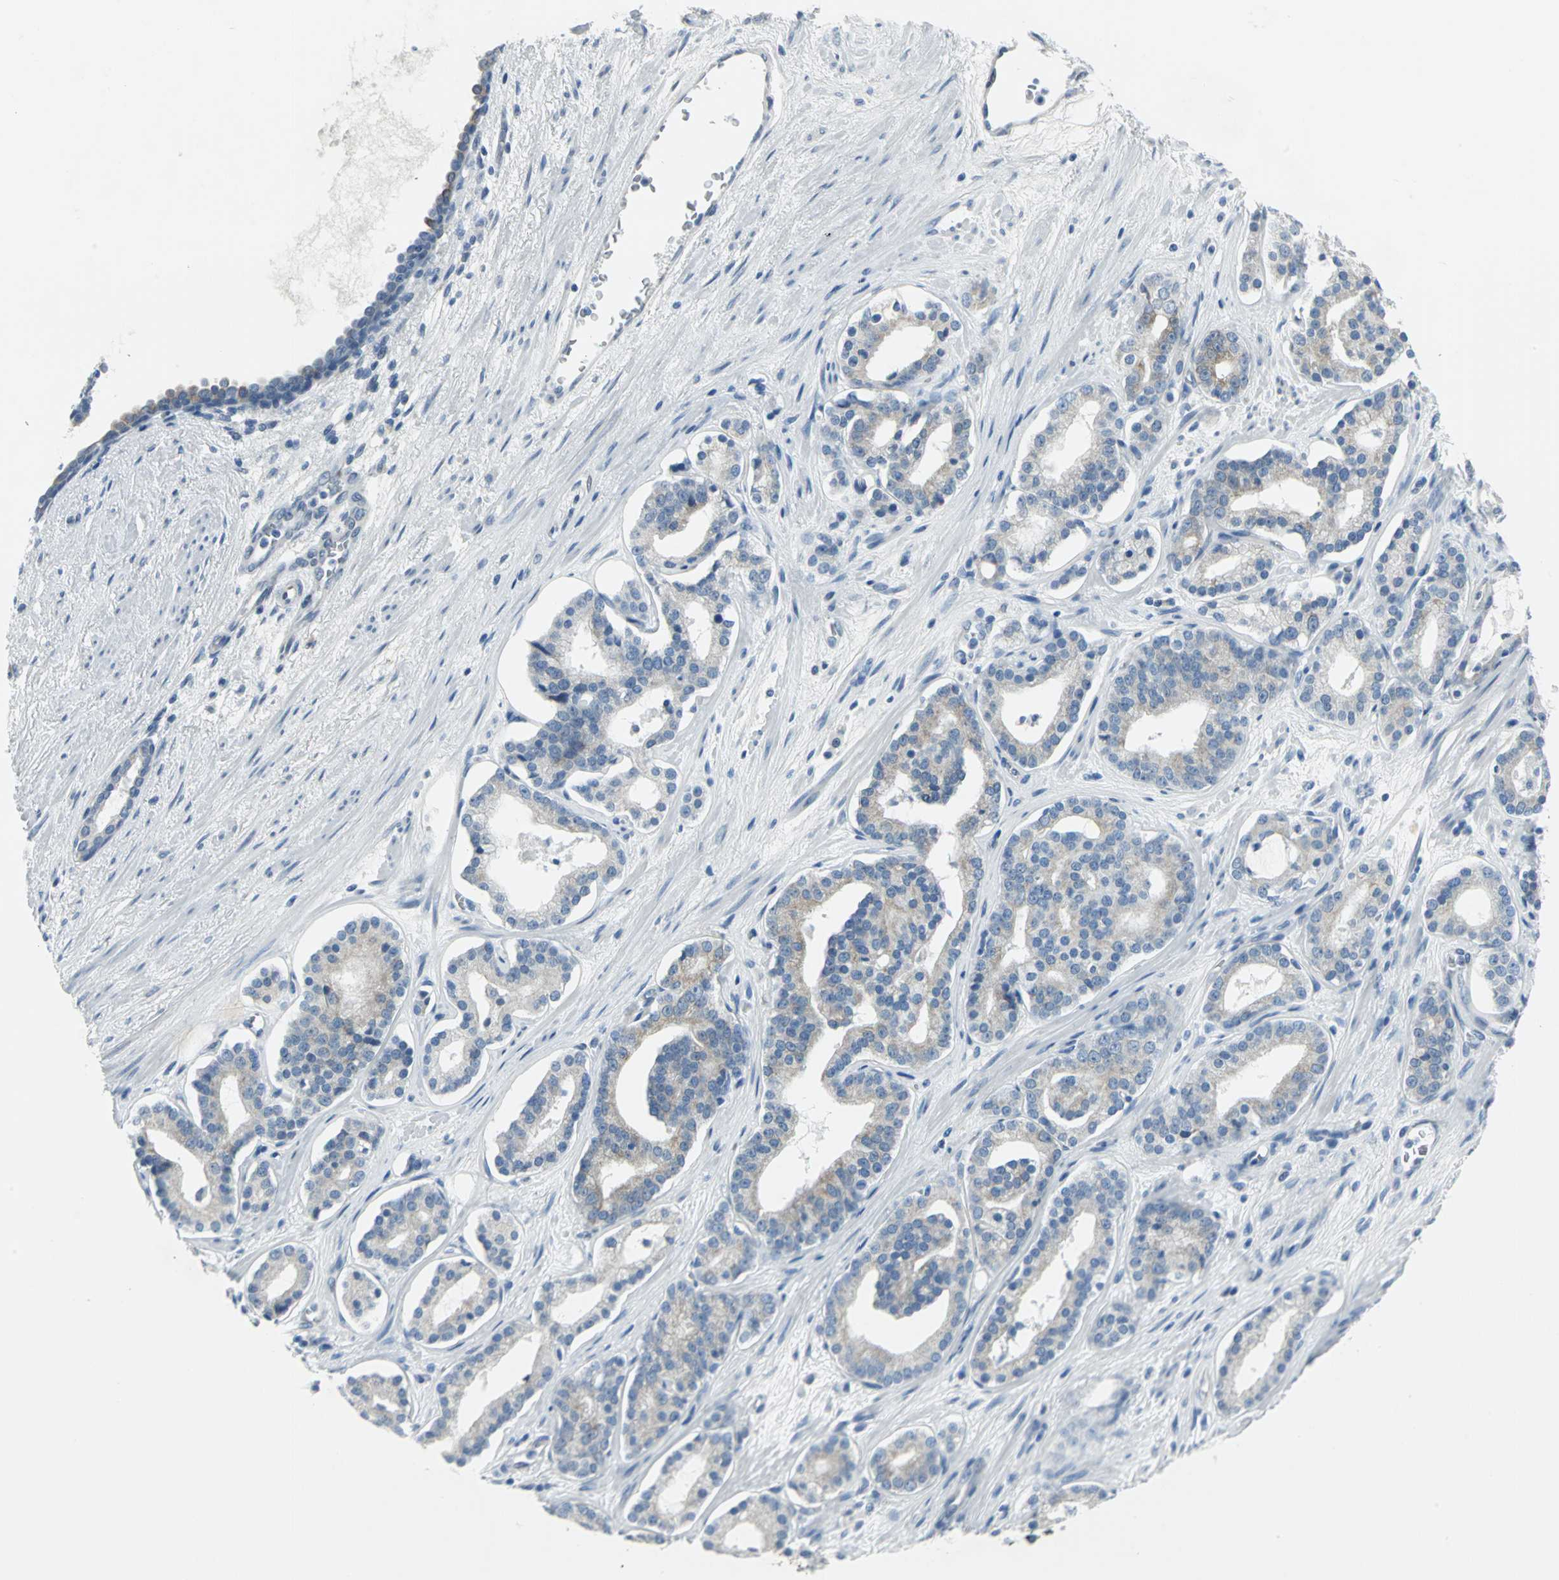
{"staining": {"intensity": "weak", "quantity": "25%-75%", "location": "cytoplasmic/membranous"}, "tissue": "prostate cancer", "cell_type": "Tumor cells", "image_type": "cancer", "snomed": [{"axis": "morphology", "description": "Adenocarcinoma, Low grade"}, {"axis": "topography", "description": "Prostate"}], "caption": "DAB immunohistochemical staining of prostate adenocarcinoma (low-grade) reveals weak cytoplasmic/membranous protein positivity in approximately 25%-75% of tumor cells.", "gene": "CYB5A", "patient": {"sex": "male", "age": 63}}